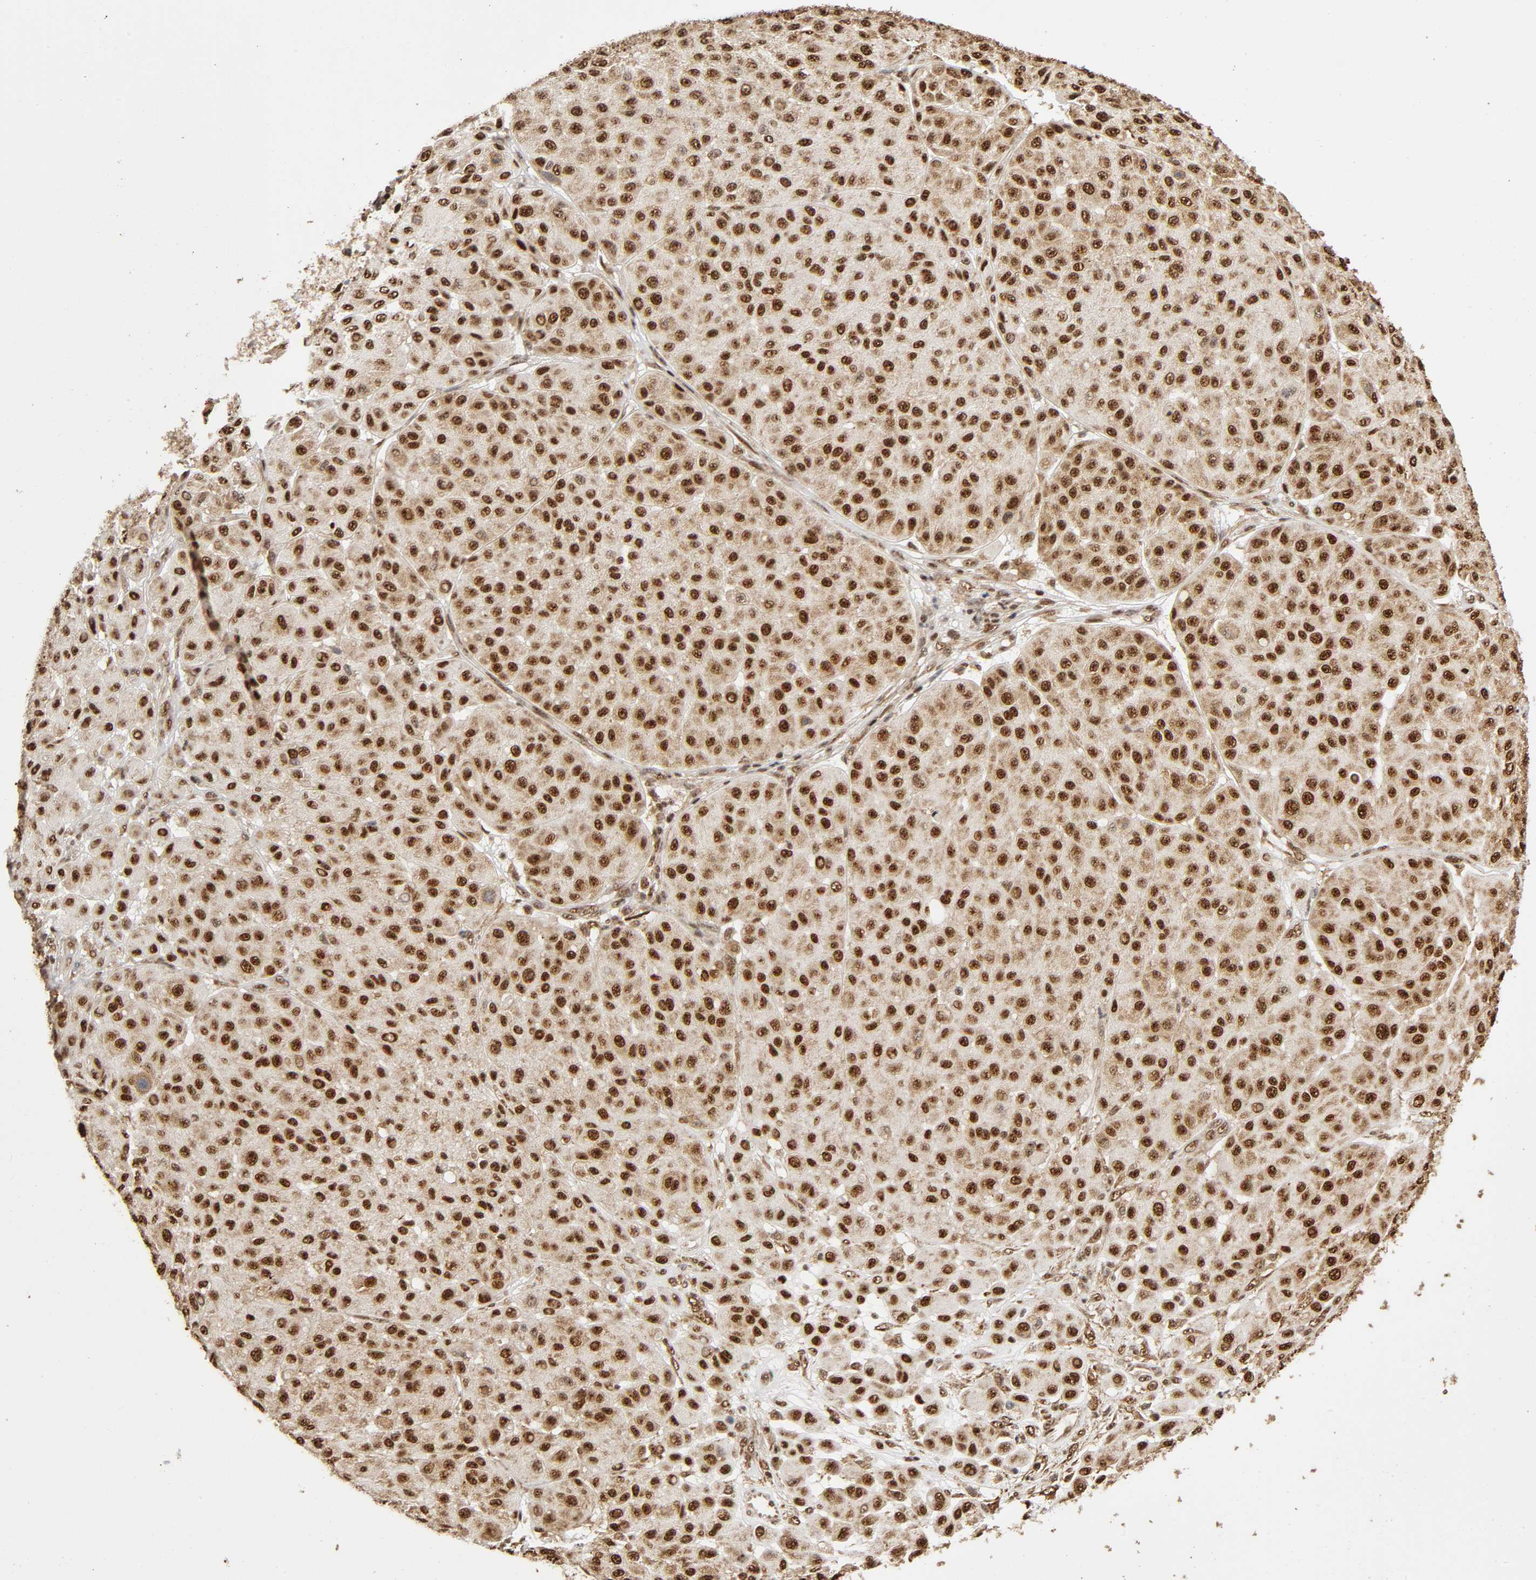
{"staining": {"intensity": "strong", "quantity": ">75%", "location": "cytoplasmic/membranous,nuclear"}, "tissue": "melanoma", "cell_type": "Tumor cells", "image_type": "cancer", "snomed": [{"axis": "morphology", "description": "Normal tissue, NOS"}, {"axis": "morphology", "description": "Malignant melanoma, Metastatic site"}, {"axis": "topography", "description": "Skin"}], "caption": "Immunohistochemical staining of malignant melanoma (metastatic site) displays strong cytoplasmic/membranous and nuclear protein positivity in approximately >75% of tumor cells.", "gene": "RNF122", "patient": {"sex": "male", "age": 41}}